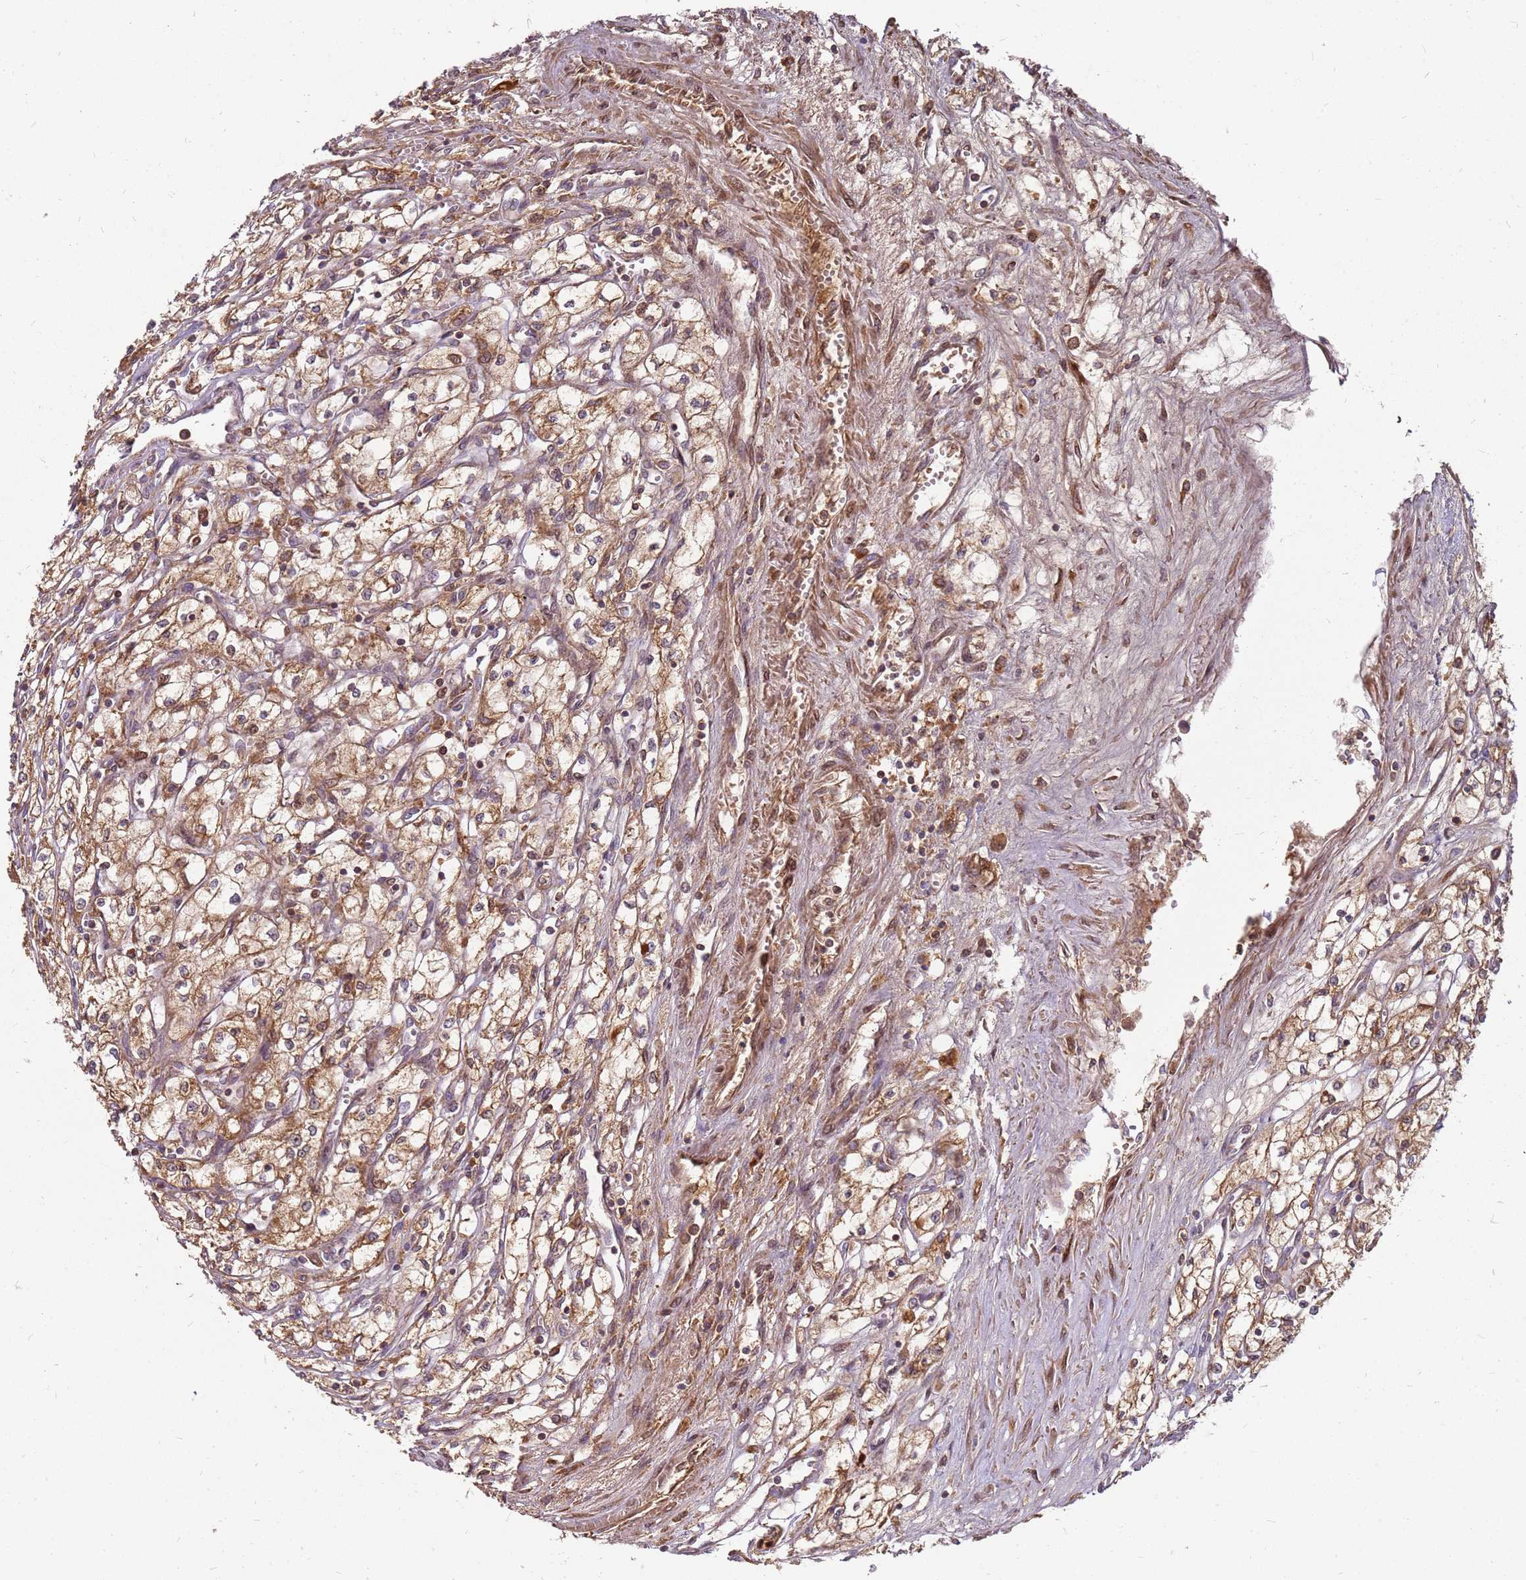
{"staining": {"intensity": "moderate", "quantity": ">75%", "location": "cytoplasmic/membranous"}, "tissue": "renal cancer", "cell_type": "Tumor cells", "image_type": "cancer", "snomed": [{"axis": "morphology", "description": "Adenocarcinoma, NOS"}, {"axis": "topography", "description": "Kidney"}], "caption": "Adenocarcinoma (renal) stained for a protein (brown) reveals moderate cytoplasmic/membranous positive positivity in approximately >75% of tumor cells.", "gene": "CCDC159", "patient": {"sex": "male", "age": 59}}